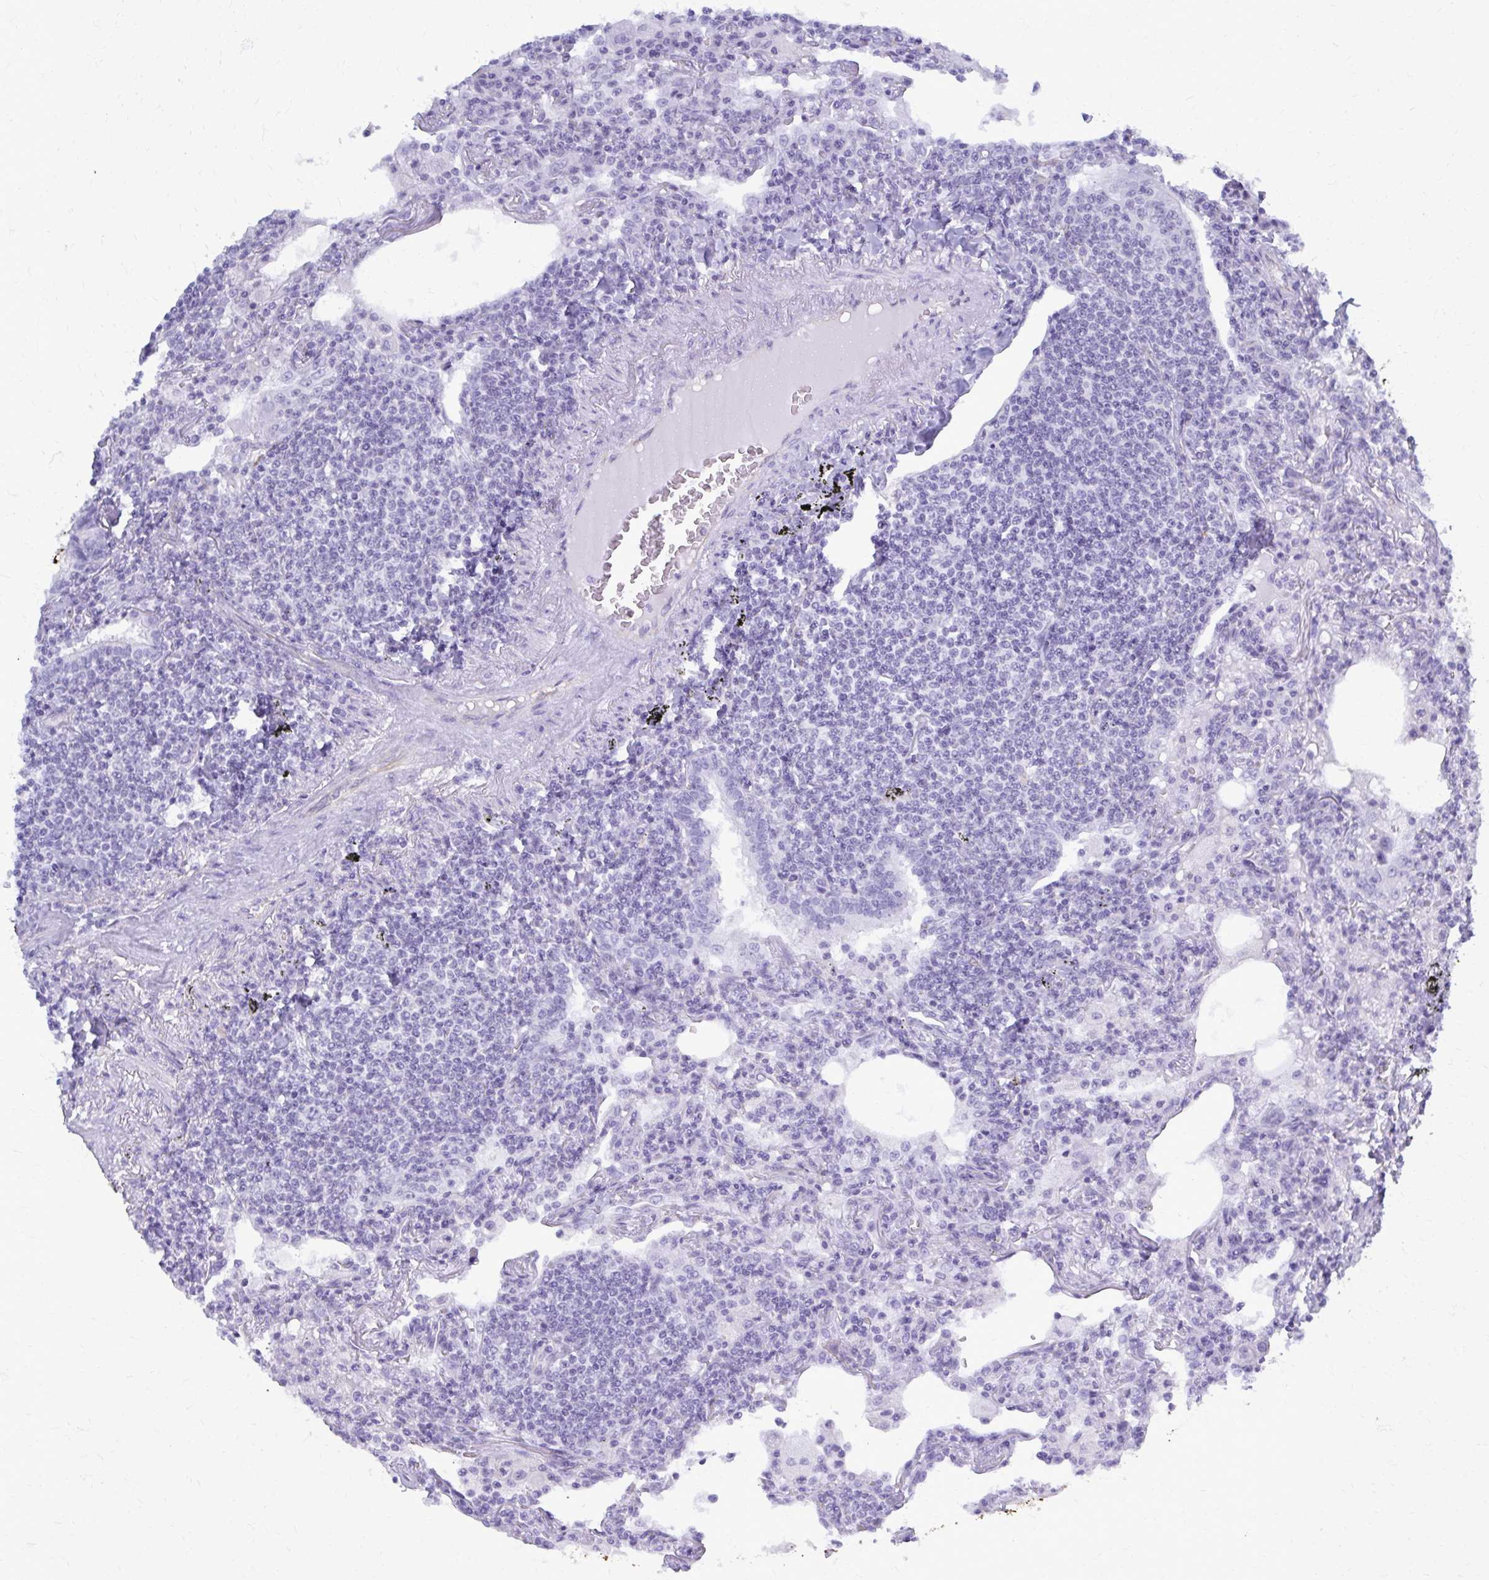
{"staining": {"intensity": "negative", "quantity": "none", "location": "none"}, "tissue": "lymphoma", "cell_type": "Tumor cells", "image_type": "cancer", "snomed": [{"axis": "morphology", "description": "Malignant lymphoma, non-Hodgkin's type, Low grade"}, {"axis": "topography", "description": "Lung"}], "caption": "This micrograph is of lymphoma stained with IHC to label a protein in brown with the nuclei are counter-stained blue. There is no staining in tumor cells. The staining is performed using DAB brown chromogen with nuclei counter-stained in using hematoxylin.", "gene": "GFAP", "patient": {"sex": "female", "age": 71}}